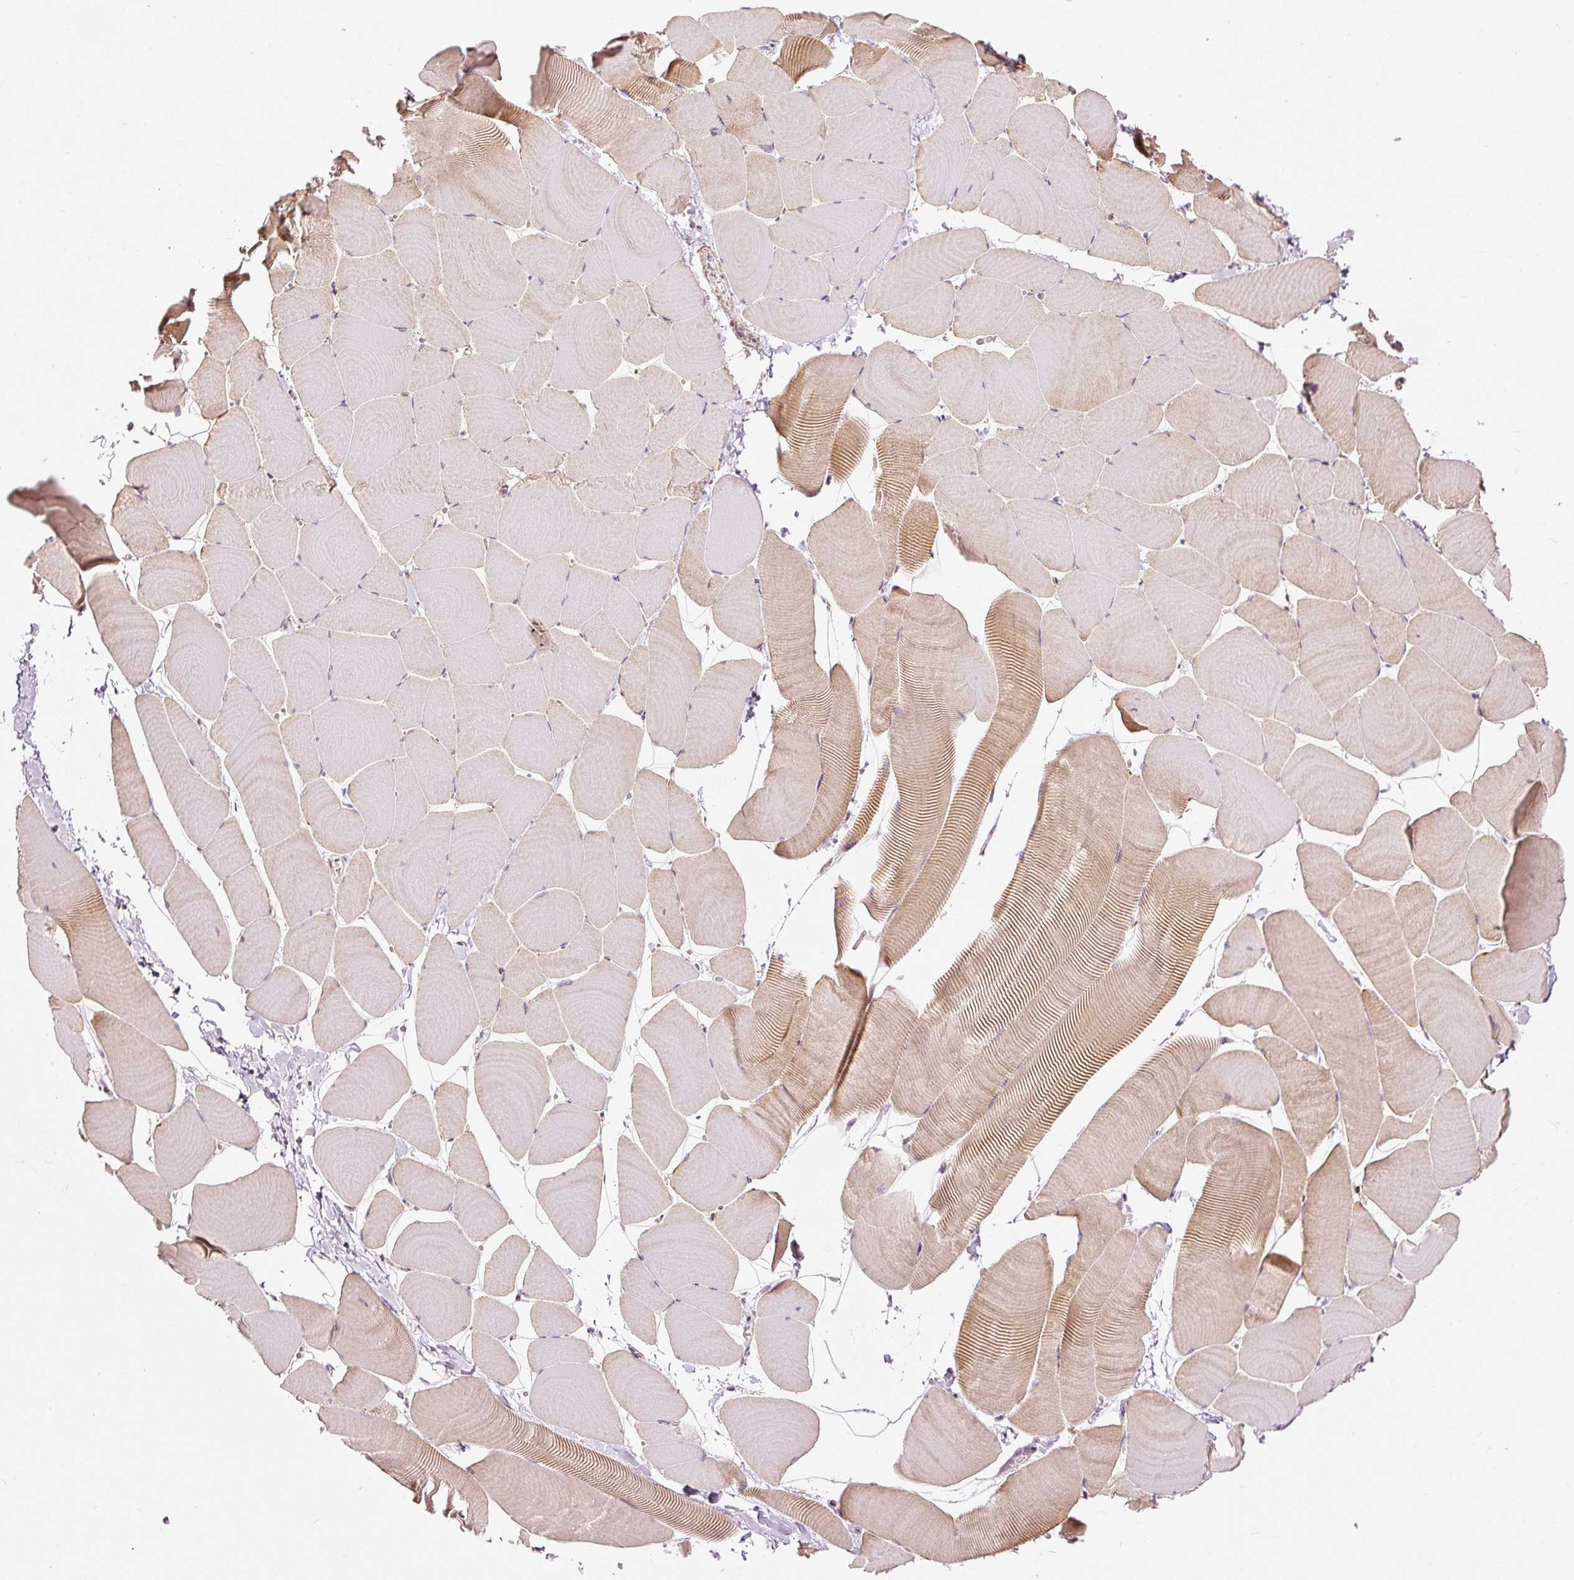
{"staining": {"intensity": "weak", "quantity": "25%-75%", "location": "cytoplasmic/membranous"}, "tissue": "skeletal muscle", "cell_type": "Myocytes", "image_type": "normal", "snomed": [{"axis": "morphology", "description": "Normal tissue, NOS"}, {"axis": "topography", "description": "Skeletal muscle"}], "caption": "High-power microscopy captured an immunohistochemistry photomicrograph of unremarkable skeletal muscle, revealing weak cytoplasmic/membranous staining in approximately 25%-75% of myocytes.", "gene": "SNAPC5", "patient": {"sex": "male", "age": 25}}